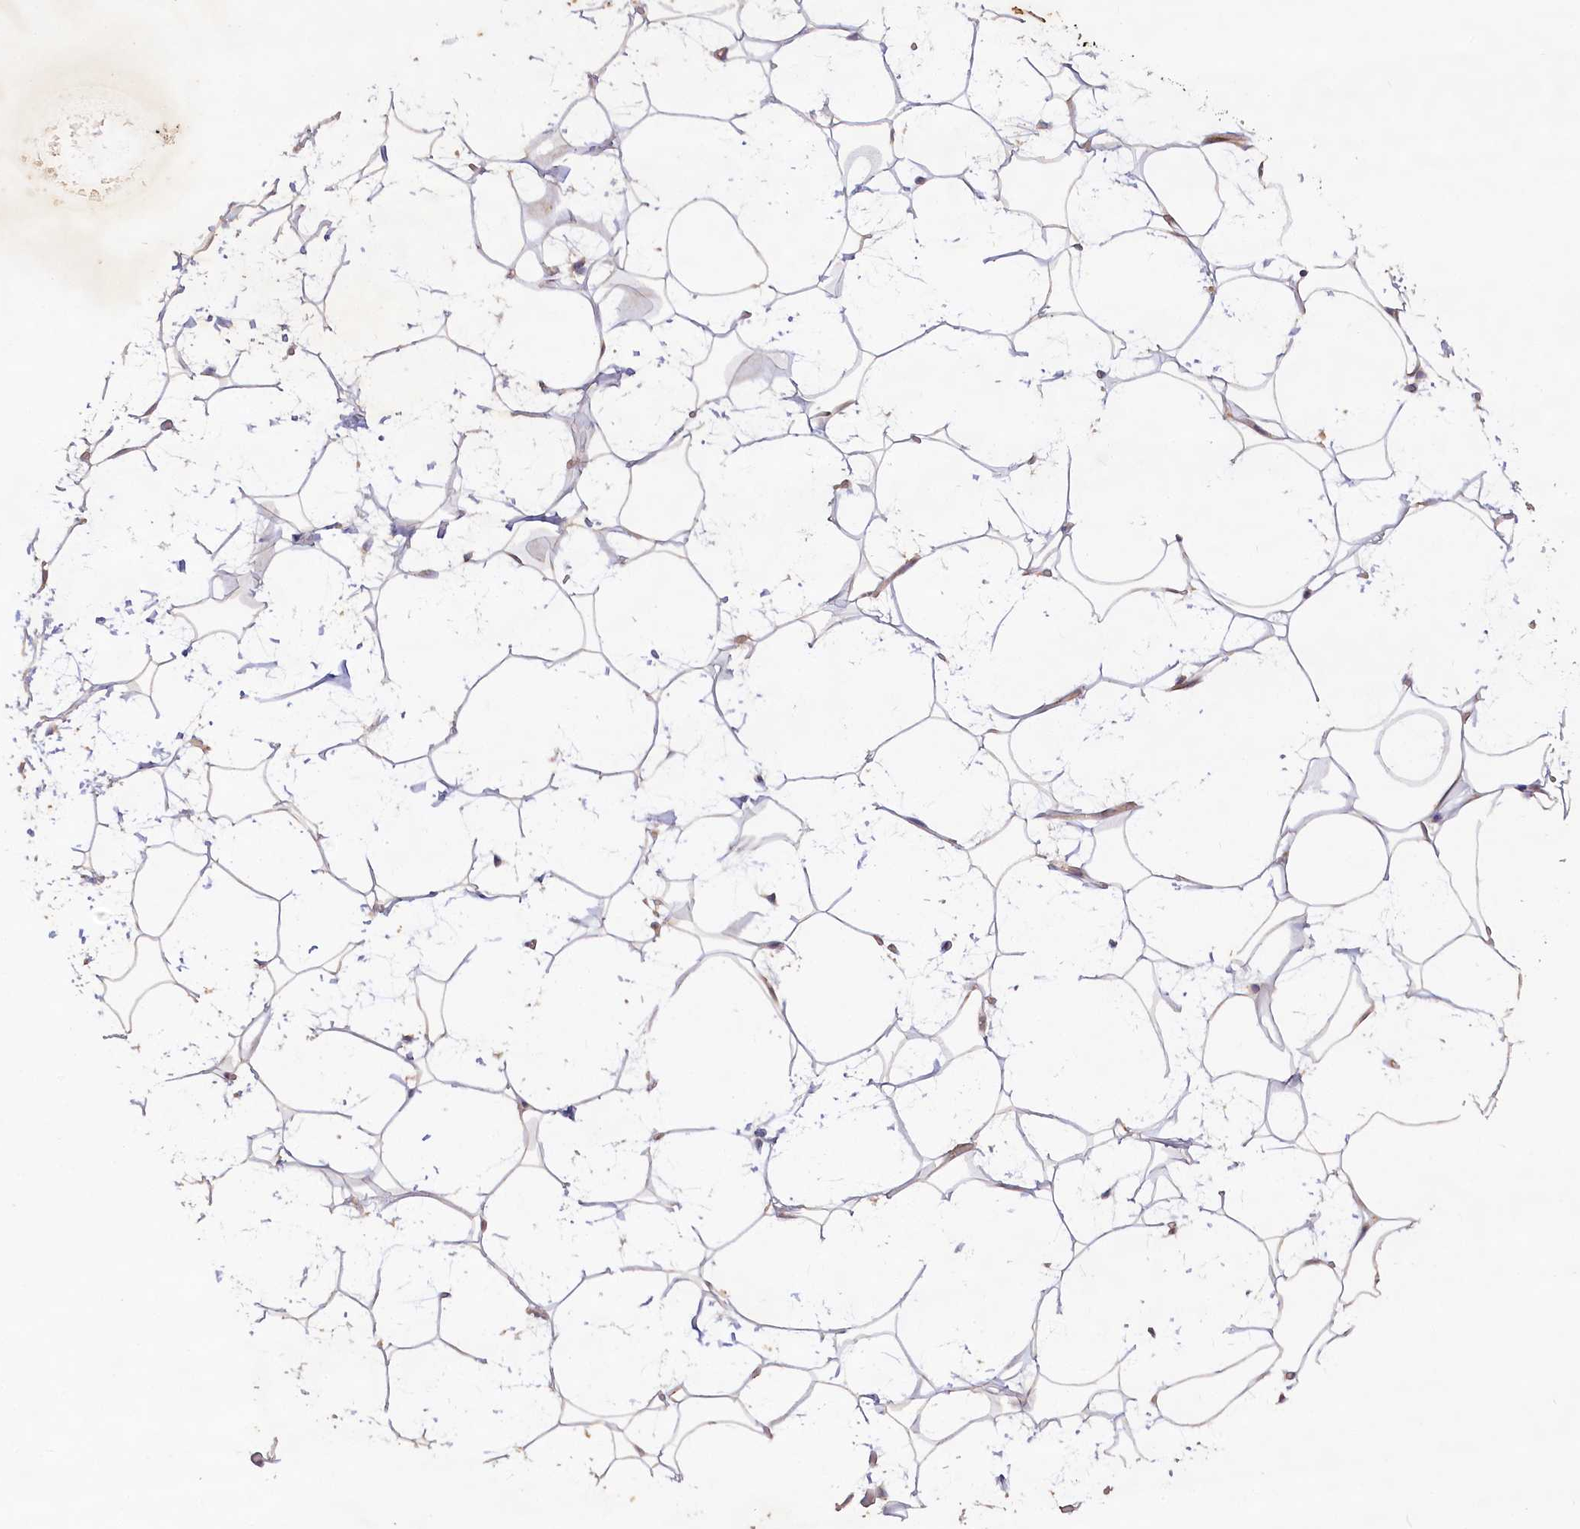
{"staining": {"intensity": "weak", "quantity": ">75%", "location": "cytoplasmic/membranous"}, "tissue": "adipose tissue", "cell_type": "Adipocytes", "image_type": "normal", "snomed": [{"axis": "morphology", "description": "Normal tissue, NOS"}, {"axis": "topography", "description": "Breast"}], "caption": "Brown immunohistochemical staining in unremarkable human adipose tissue shows weak cytoplasmic/membranous staining in approximately >75% of adipocytes. Using DAB (brown) and hematoxylin (blue) stains, captured at high magnification using brightfield microscopy.", "gene": "IRAK1BP1", "patient": {"sex": "female", "age": 26}}